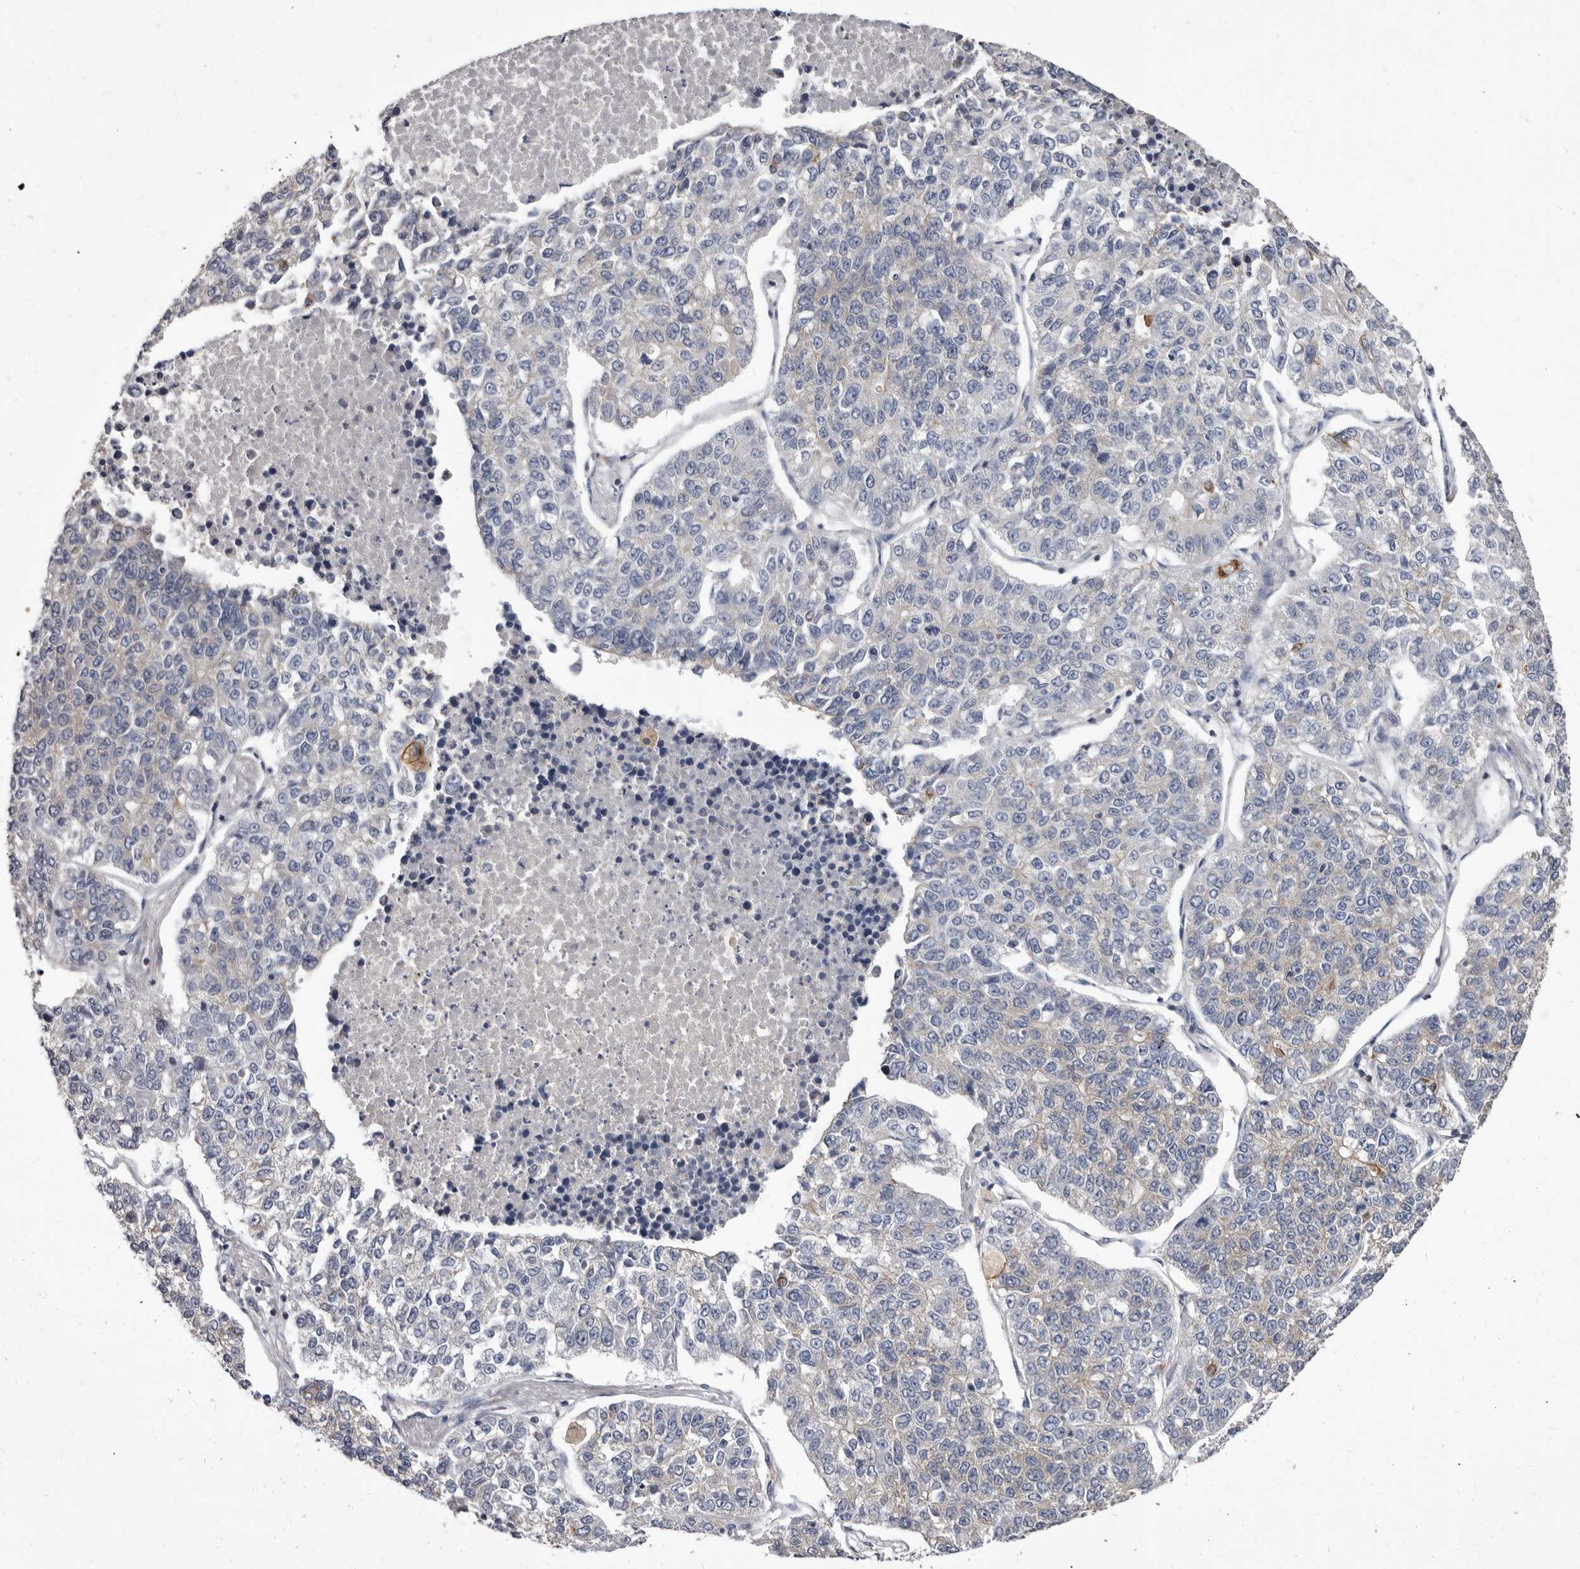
{"staining": {"intensity": "negative", "quantity": "none", "location": "none"}, "tissue": "lung cancer", "cell_type": "Tumor cells", "image_type": "cancer", "snomed": [{"axis": "morphology", "description": "Adenocarcinoma, NOS"}, {"axis": "topography", "description": "Lung"}], "caption": "There is no significant positivity in tumor cells of adenocarcinoma (lung).", "gene": "NIBAN1", "patient": {"sex": "male", "age": 49}}